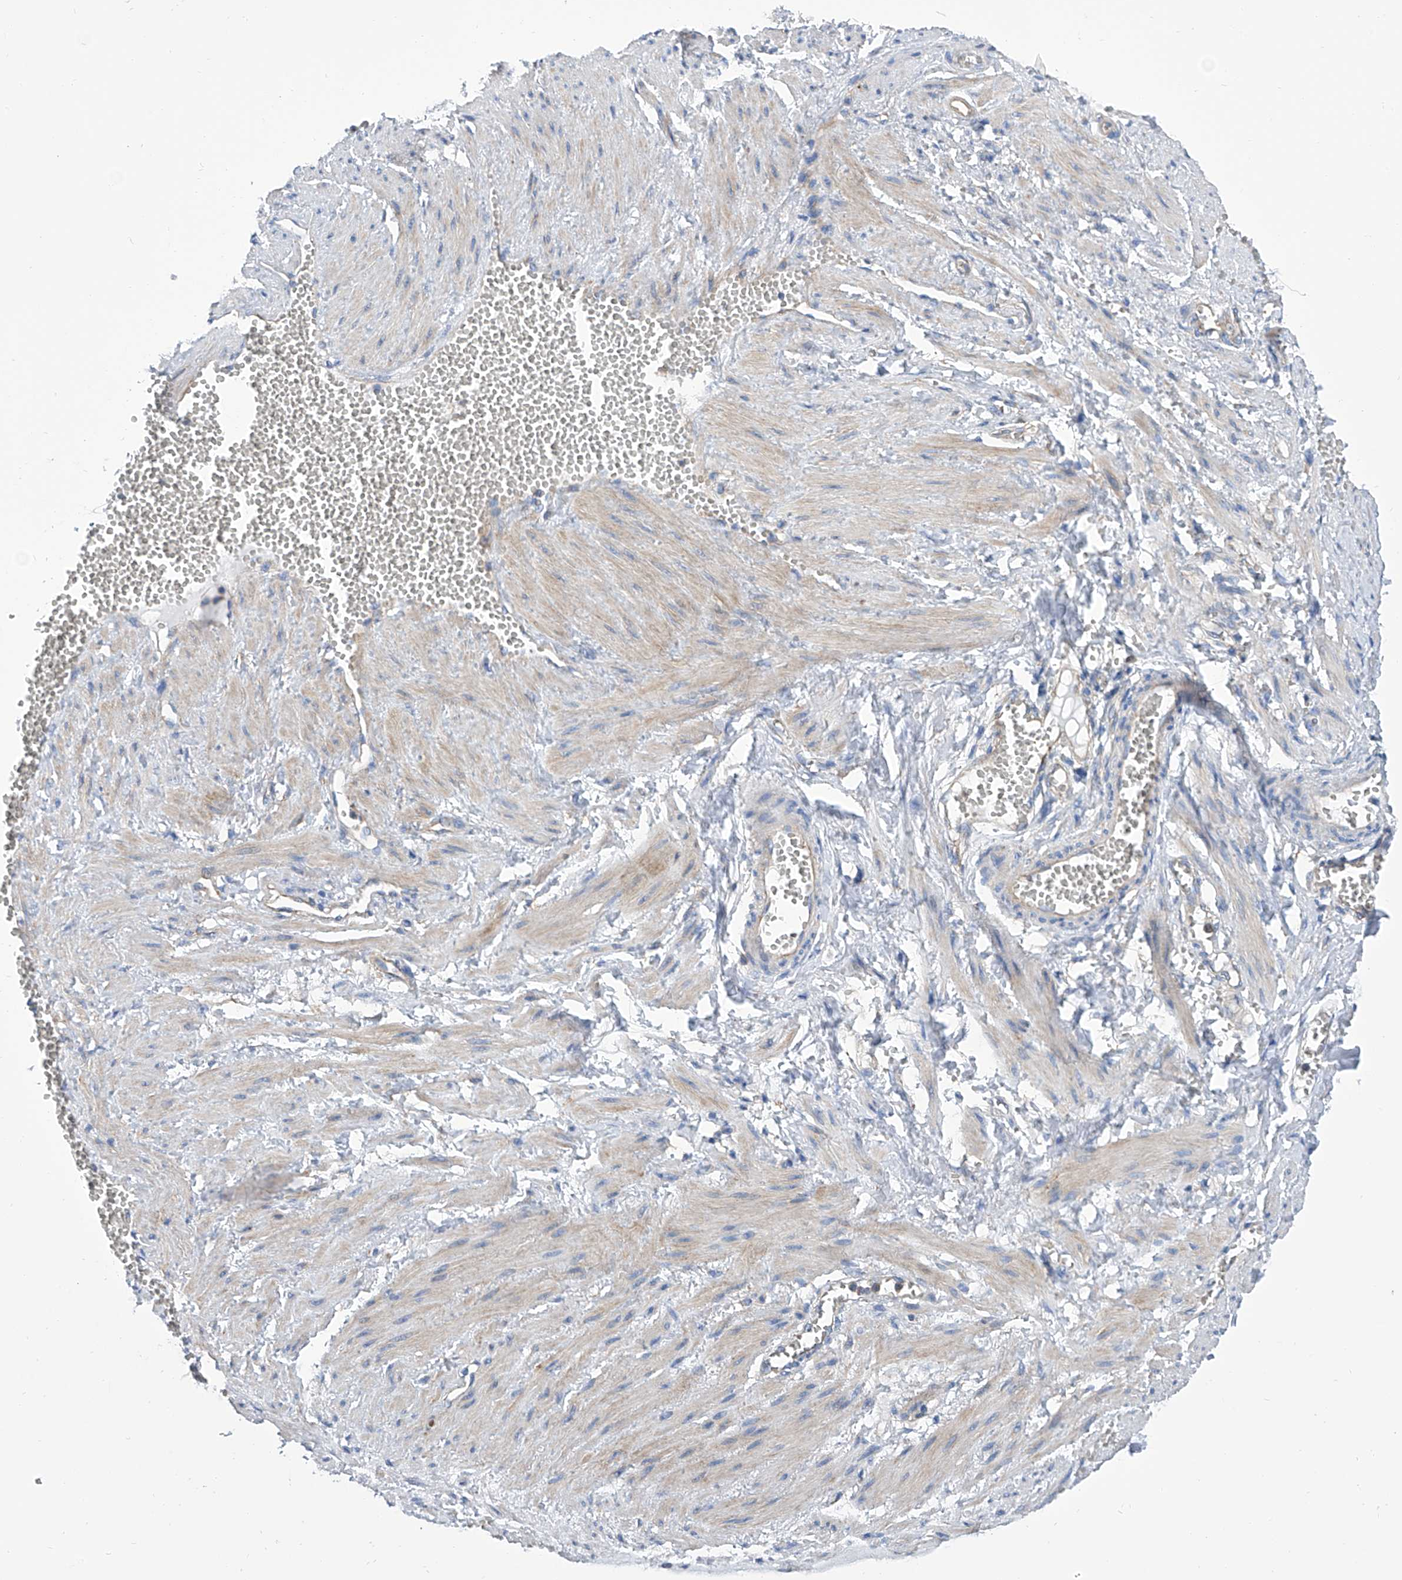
{"staining": {"intensity": "negative", "quantity": "none", "location": "none"}, "tissue": "soft tissue", "cell_type": "Chondrocytes", "image_type": "normal", "snomed": [{"axis": "morphology", "description": "Normal tissue, NOS"}, {"axis": "topography", "description": "Smooth muscle"}, {"axis": "topography", "description": "Peripheral nerve tissue"}], "caption": "This is an IHC photomicrograph of benign soft tissue. There is no staining in chondrocytes.", "gene": "GPT", "patient": {"sex": "female", "age": 39}}